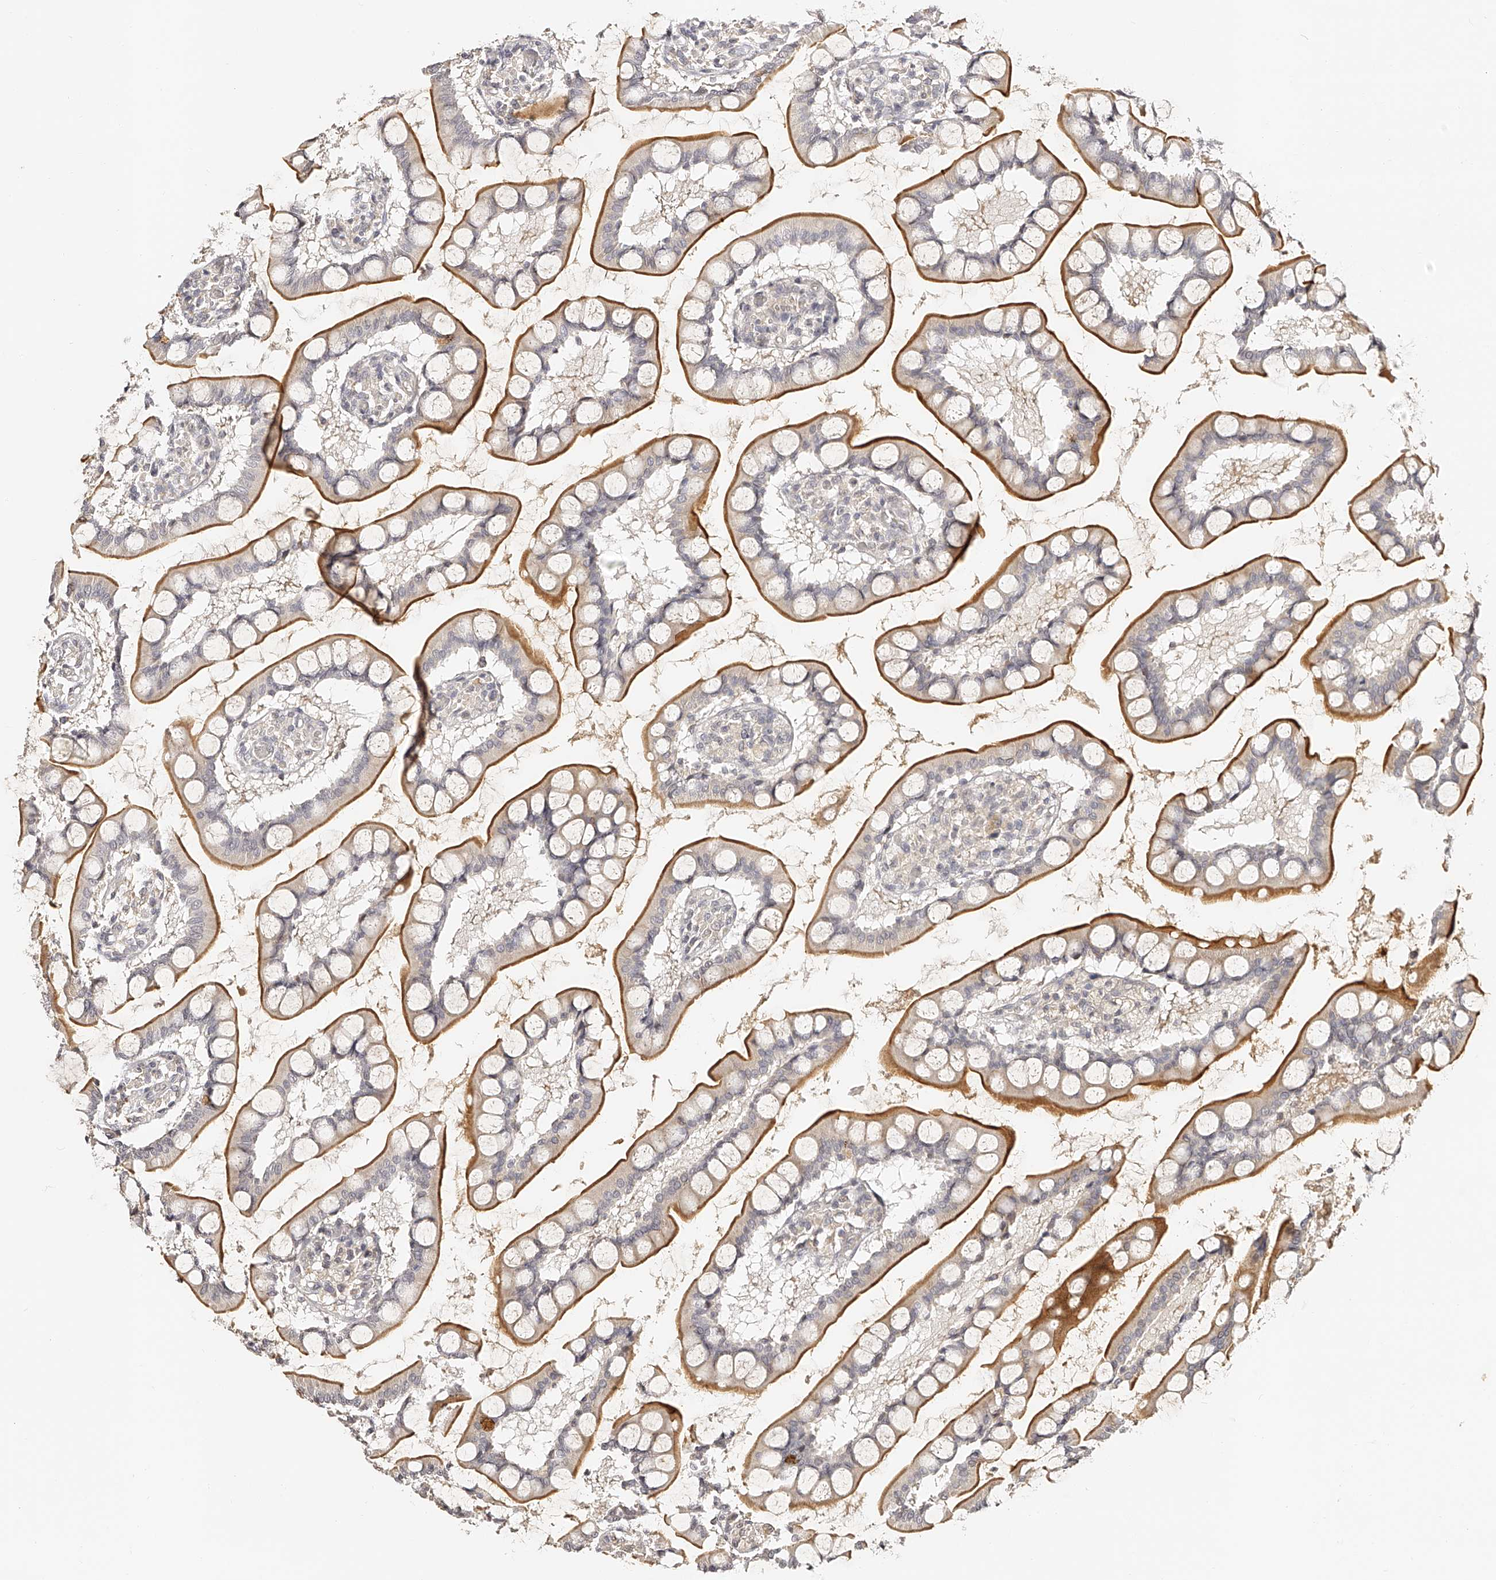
{"staining": {"intensity": "strong", "quantity": ">75%", "location": "cytoplasmic/membranous"}, "tissue": "small intestine", "cell_type": "Glandular cells", "image_type": "normal", "snomed": [{"axis": "morphology", "description": "Normal tissue, NOS"}, {"axis": "topography", "description": "Small intestine"}], "caption": "Approximately >75% of glandular cells in normal small intestine demonstrate strong cytoplasmic/membranous protein positivity as visualized by brown immunohistochemical staining.", "gene": "ZNF789", "patient": {"sex": "male", "age": 52}}